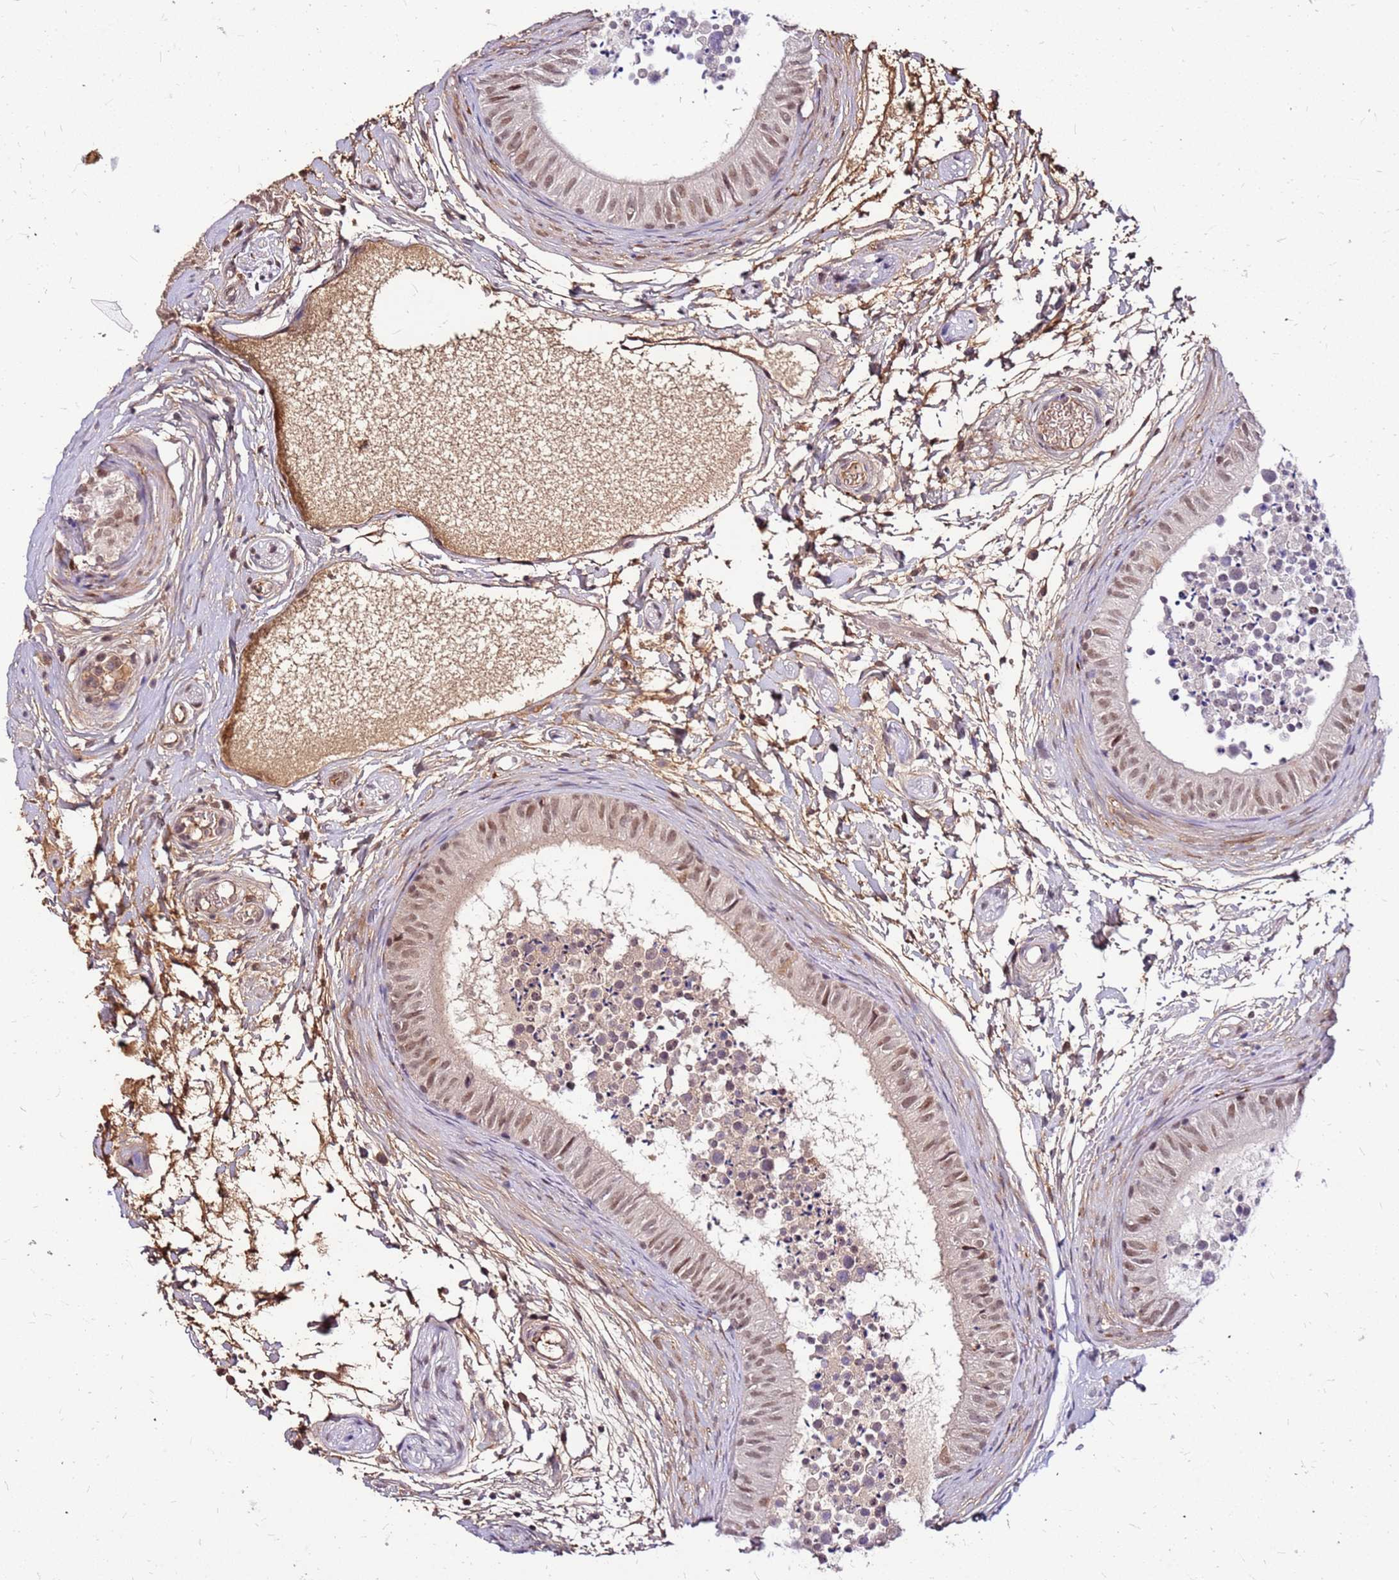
{"staining": {"intensity": "moderate", "quantity": ">75%", "location": "nuclear"}, "tissue": "epididymis", "cell_type": "Glandular cells", "image_type": "normal", "snomed": [{"axis": "morphology", "description": "Normal tissue, NOS"}, {"axis": "topography", "description": "Epididymis"}], "caption": "This histopathology image shows immunohistochemistry staining of benign human epididymis, with medium moderate nuclear positivity in about >75% of glandular cells.", "gene": "ALDH1A3", "patient": {"sex": "male", "age": 15}}